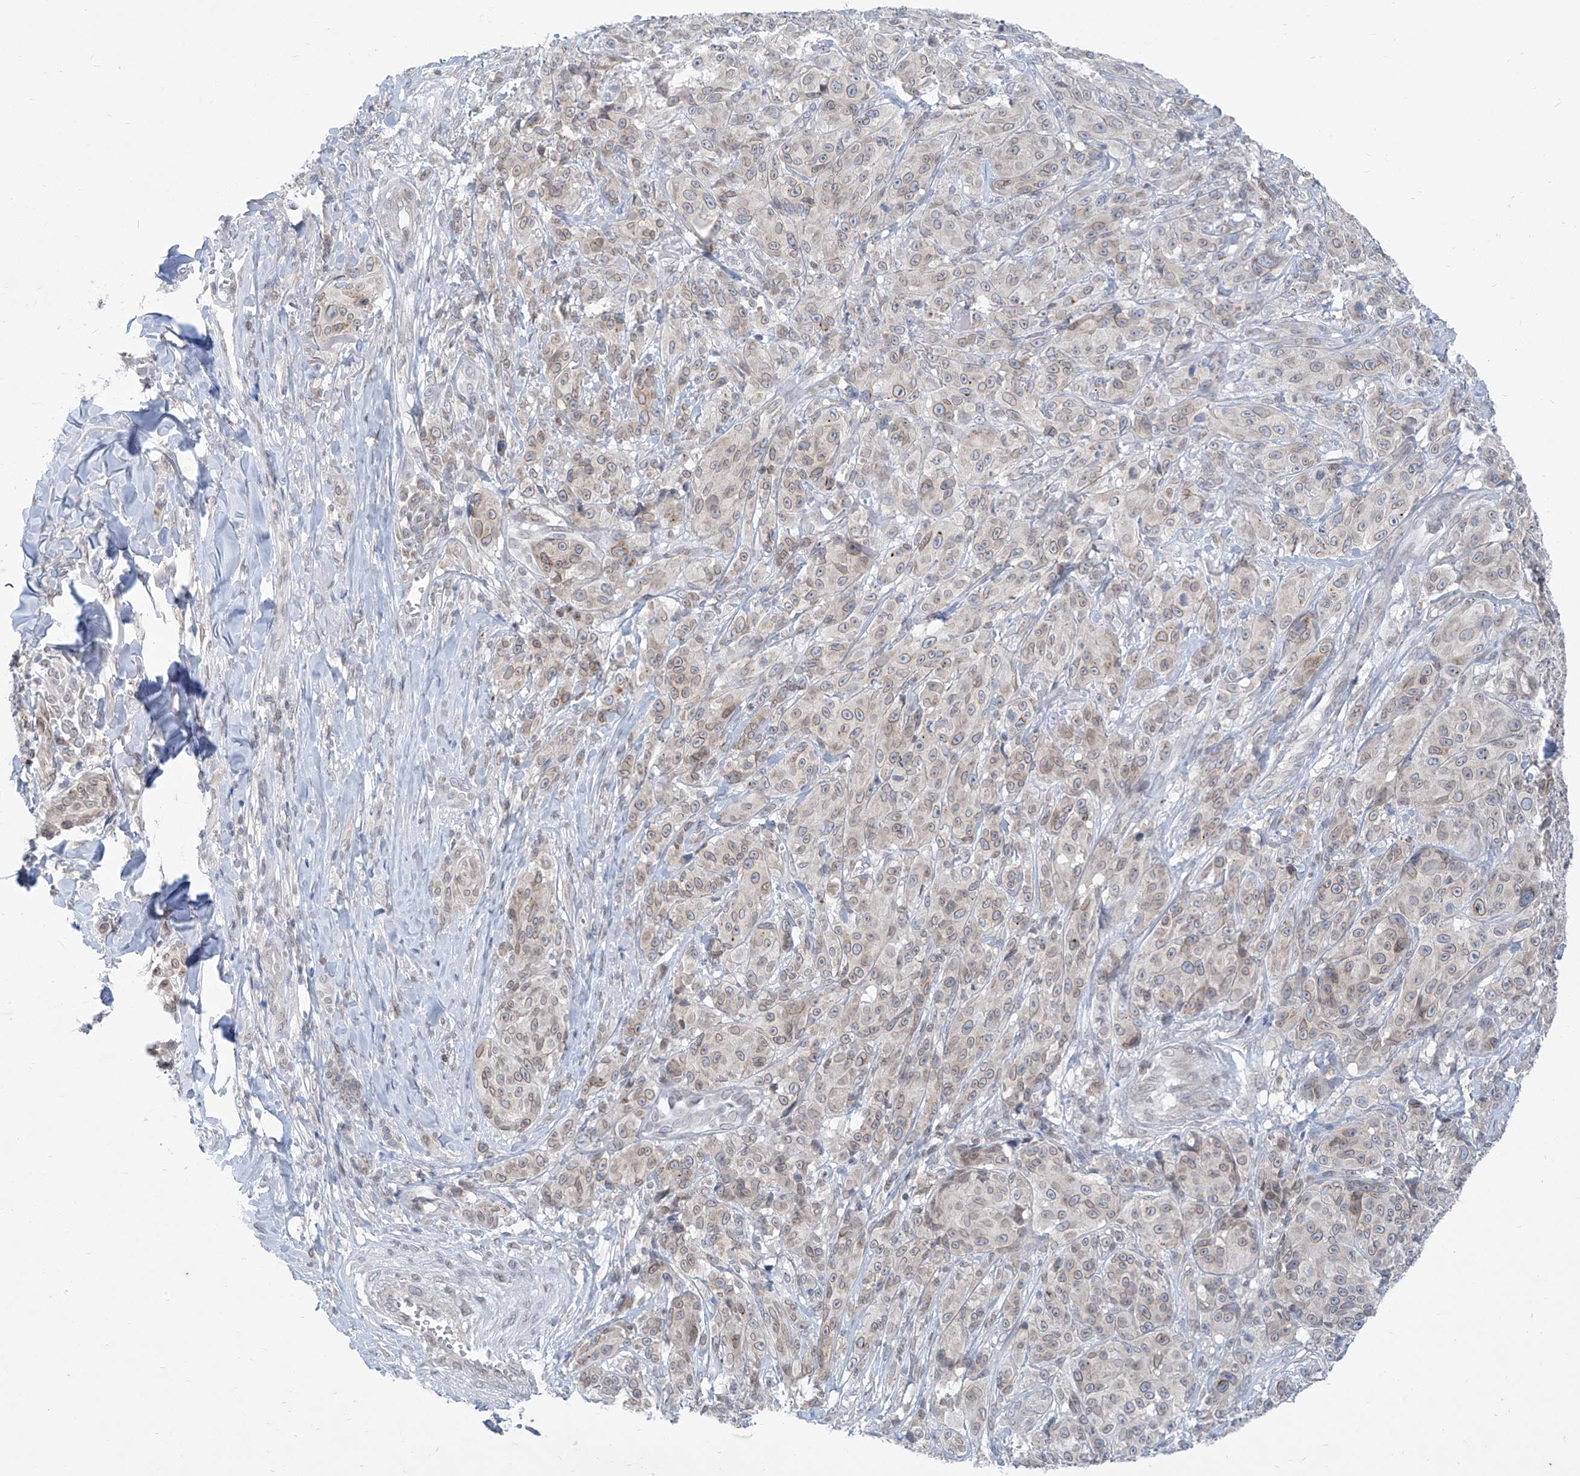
{"staining": {"intensity": "moderate", "quantity": ">75%", "location": "cytoplasmic/membranous,nuclear"}, "tissue": "melanoma", "cell_type": "Tumor cells", "image_type": "cancer", "snomed": [{"axis": "morphology", "description": "Malignant melanoma, NOS"}, {"axis": "topography", "description": "Skin"}], "caption": "Tumor cells show moderate cytoplasmic/membranous and nuclear staining in approximately >75% of cells in melanoma. (Stains: DAB (3,3'-diaminobenzidine) in brown, nuclei in blue, Microscopy: brightfield microscopy at high magnification).", "gene": "KRTAP25-1", "patient": {"sex": "male", "age": 73}}